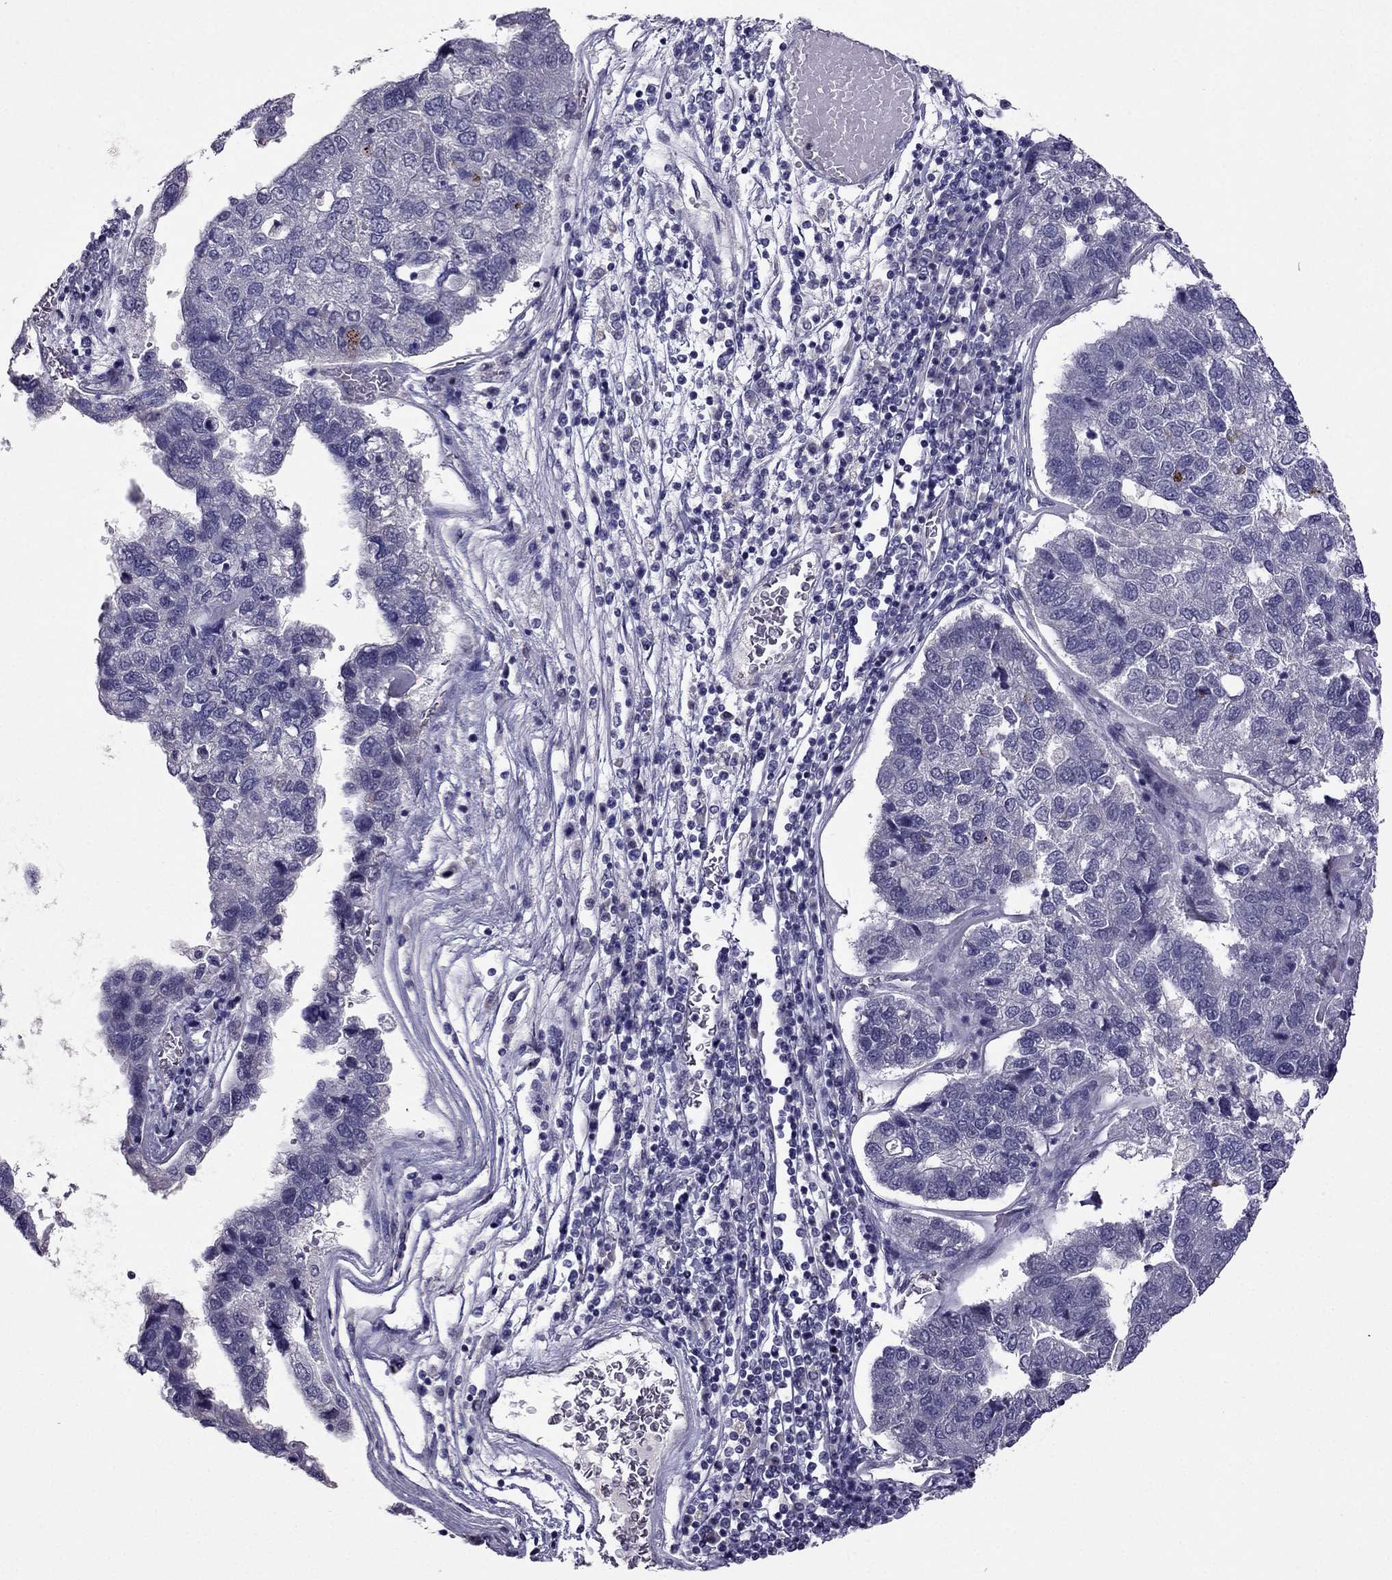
{"staining": {"intensity": "negative", "quantity": "none", "location": "none"}, "tissue": "pancreatic cancer", "cell_type": "Tumor cells", "image_type": "cancer", "snomed": [{"axis": "morphology", "description": "Adenocarcinoma, NOS"}, {"axis": "topography", "description": "Pancreas"}], "caption": "Immunohistochemistry micrograph of human pancreatic adenocarcinoma stained for a protein (brown), which demonstrates no positivity in tumor cells.", "gene": "CDK5", "patient": {"sex": "female", "age": 61}}